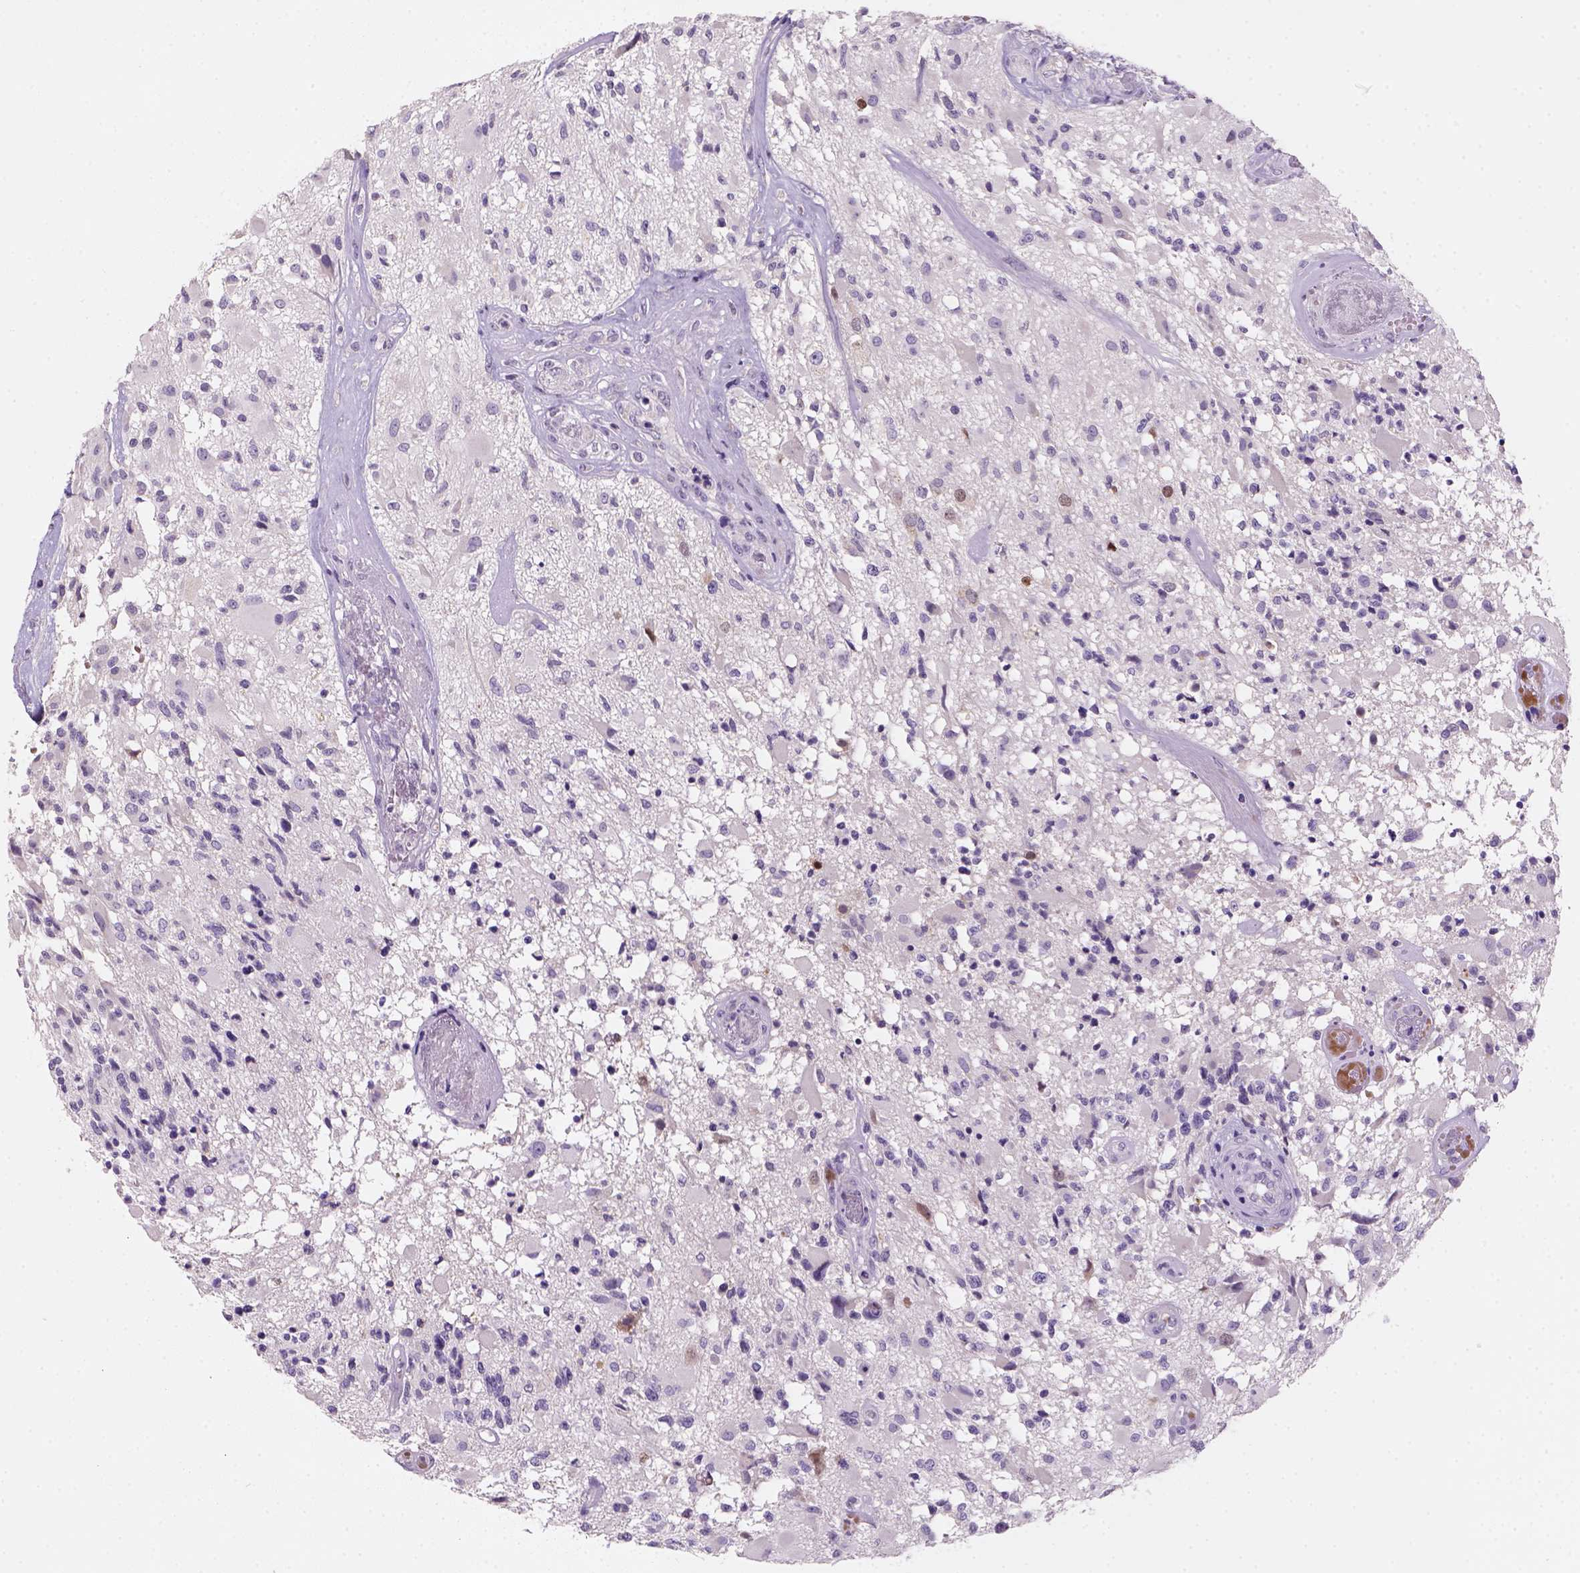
{"staining": {"intensity": "negative", "quantity": "none", "location": "none"}, "tissue": "glioma", "cell_type": "Tumor cells", "image_type": "cancer", "snomed": [{"axis": "morphology", "description": "Glioma, malignant, High grade"}, {"axis": "topography", "description": "Brain"}], "caption": "DAB (3,3'-diaminobenzidine) immunohistochemical staining of human glioma shows no significant expression in tumor cells.", "gene": "ZMAT4", "patient": {"sex": "female", "age": 63}}